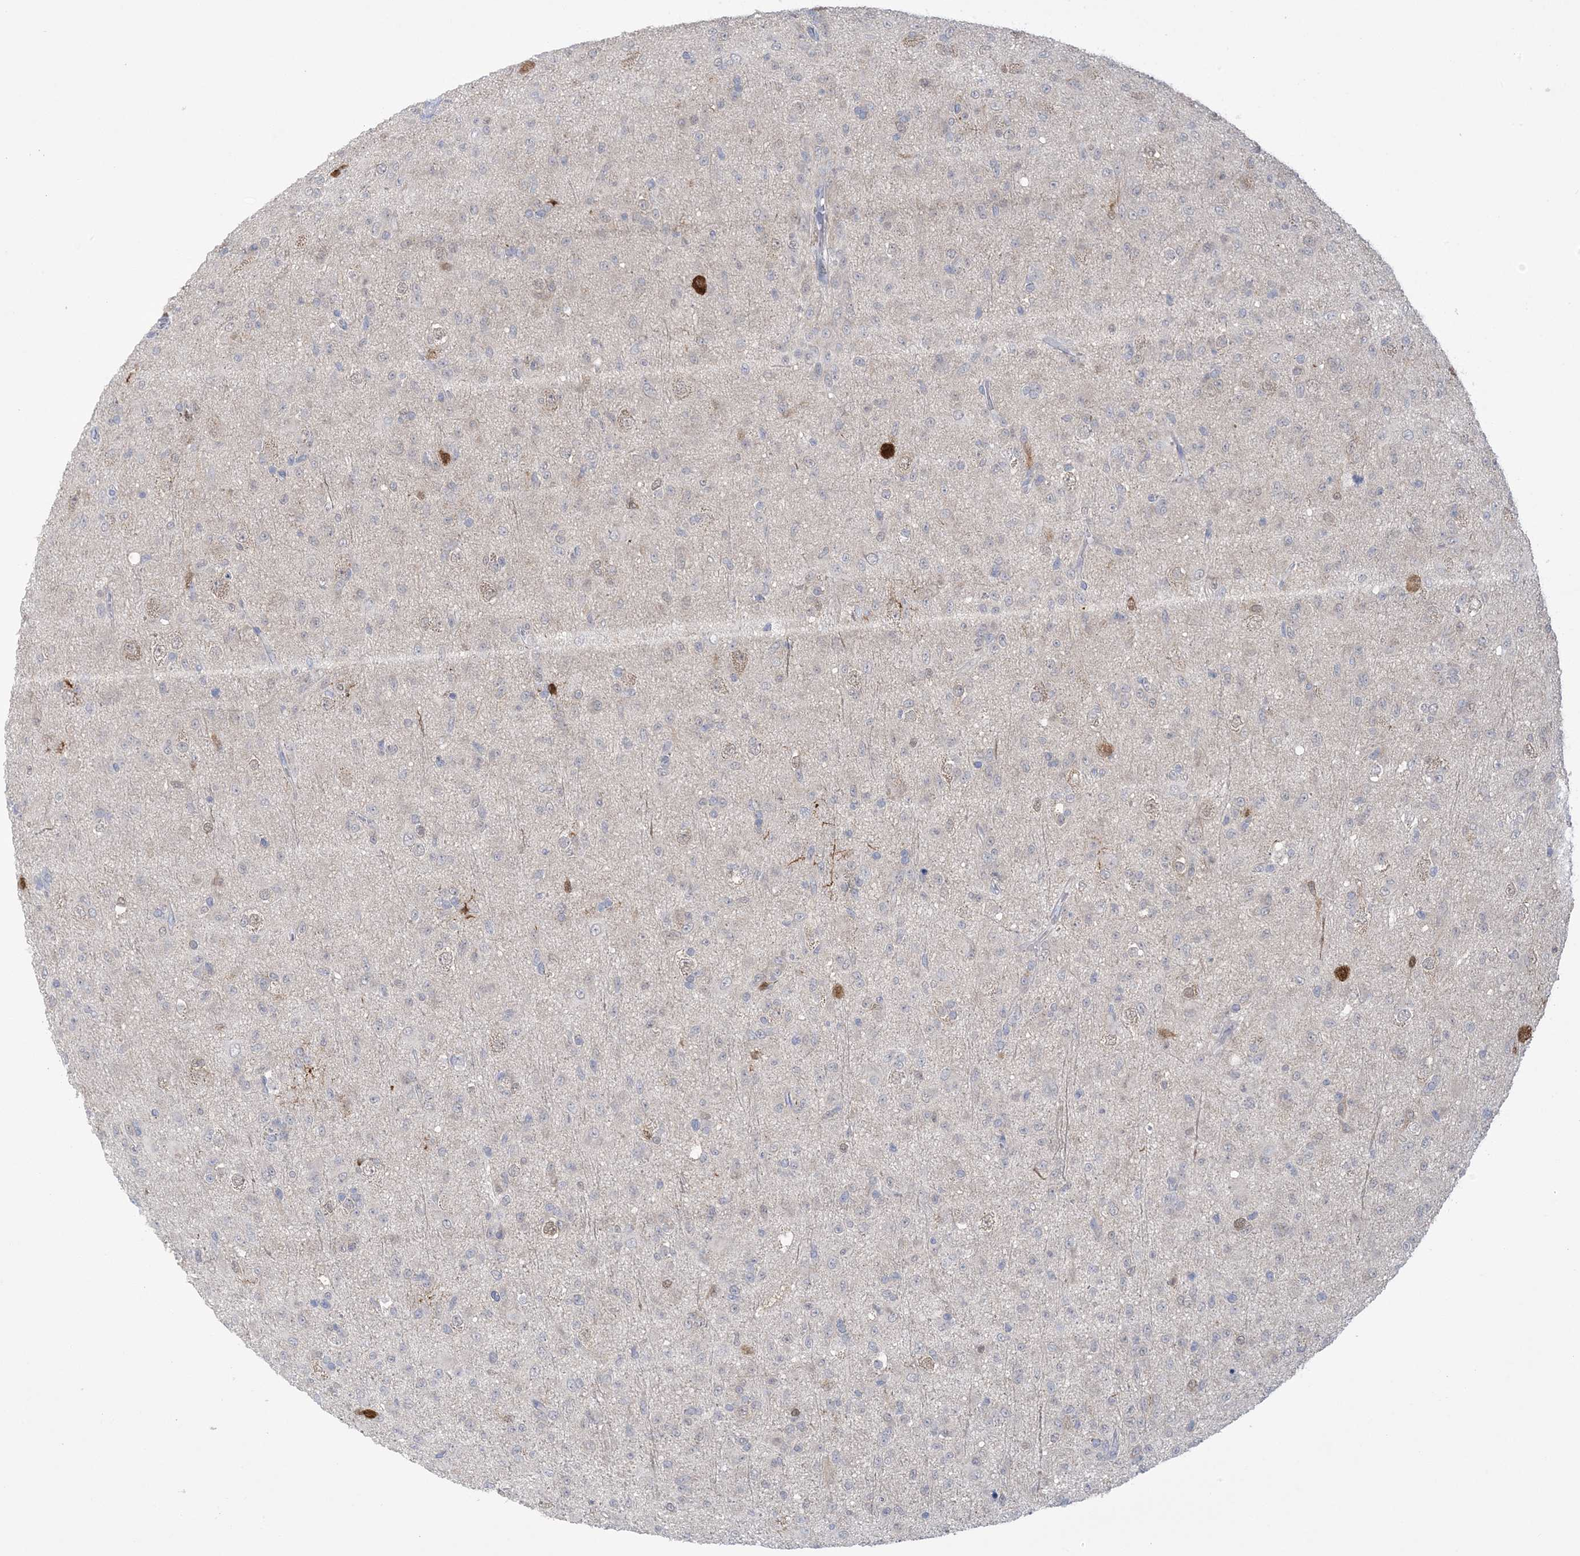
{"staining": {"intensity": "negative", "quantity": "none", "location": "none"}, "tissue": "glioma", "cell_type": "Tumor cells", "image_type": "cancer", "snomed": [{"axis": "morphology", "description": "Glioma, malignant, Low grade"}, {"axis": "topography", "description": "Brain"}], "caption": "A high-resolution micrograph shows immunohistochemistry staining of glioma, which reveals no significant positivity in tumor cells.", "gene": "HMGCS1", "patient": {"sex": "male", "age": 65}}